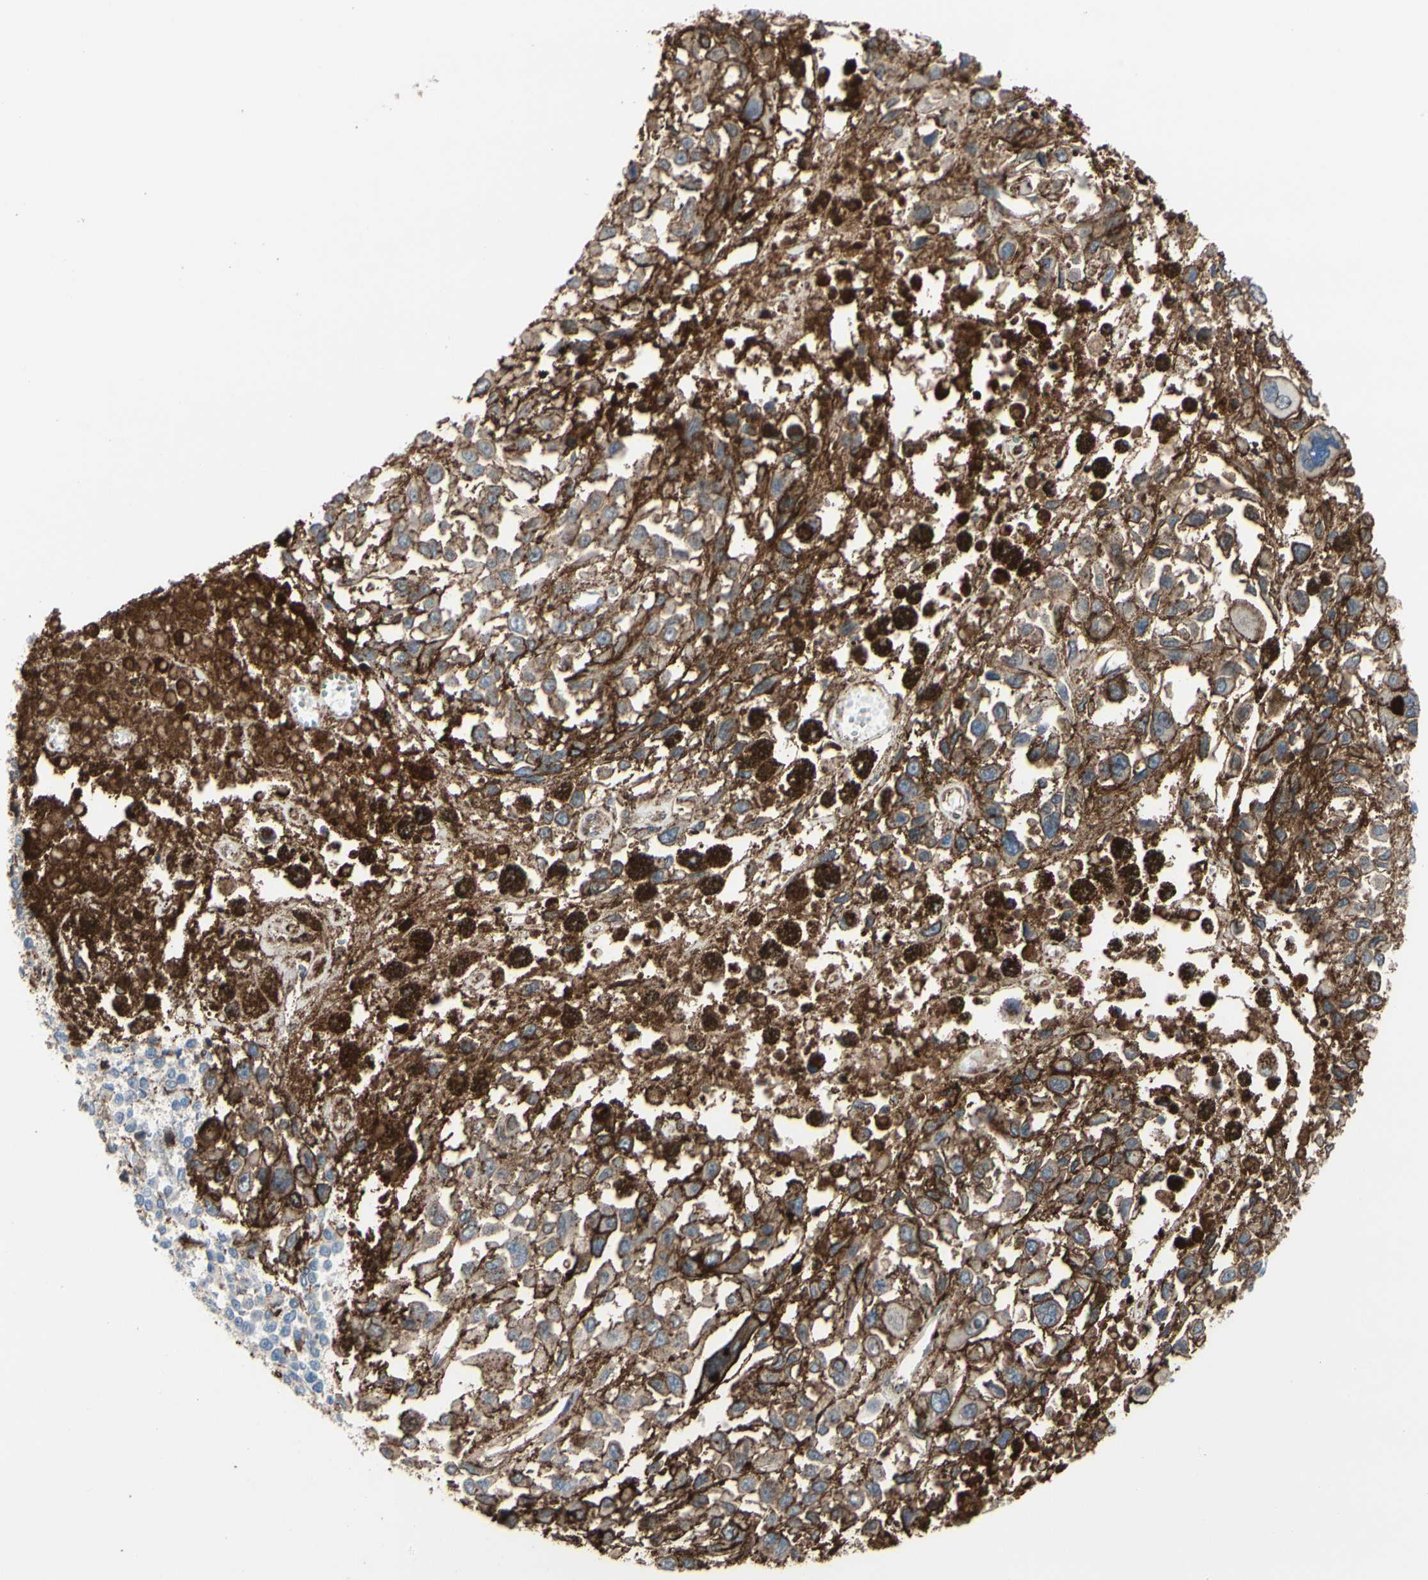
{"staining": {"intensity": "weak", "quantity": ">75%", "location": "cytoplasmic/membranous"}, "tissue": "melanoma", "cell_type": "Tumor cells", "image_type": "cancer", "snomed": [{"axis": "morphology", "description": "Malignant melanoma, Metastatic site"}, {"axis": "topography", "description": "Lymph node"}], "caption": "The immunohistochemical stain highlights weak cytoplasmic/membranous positivity in tumor cells of malignant melanoma (metastatic site) tissue.", "gene": "ANXA6", "patient": {"sex": "male", "age": 59}}